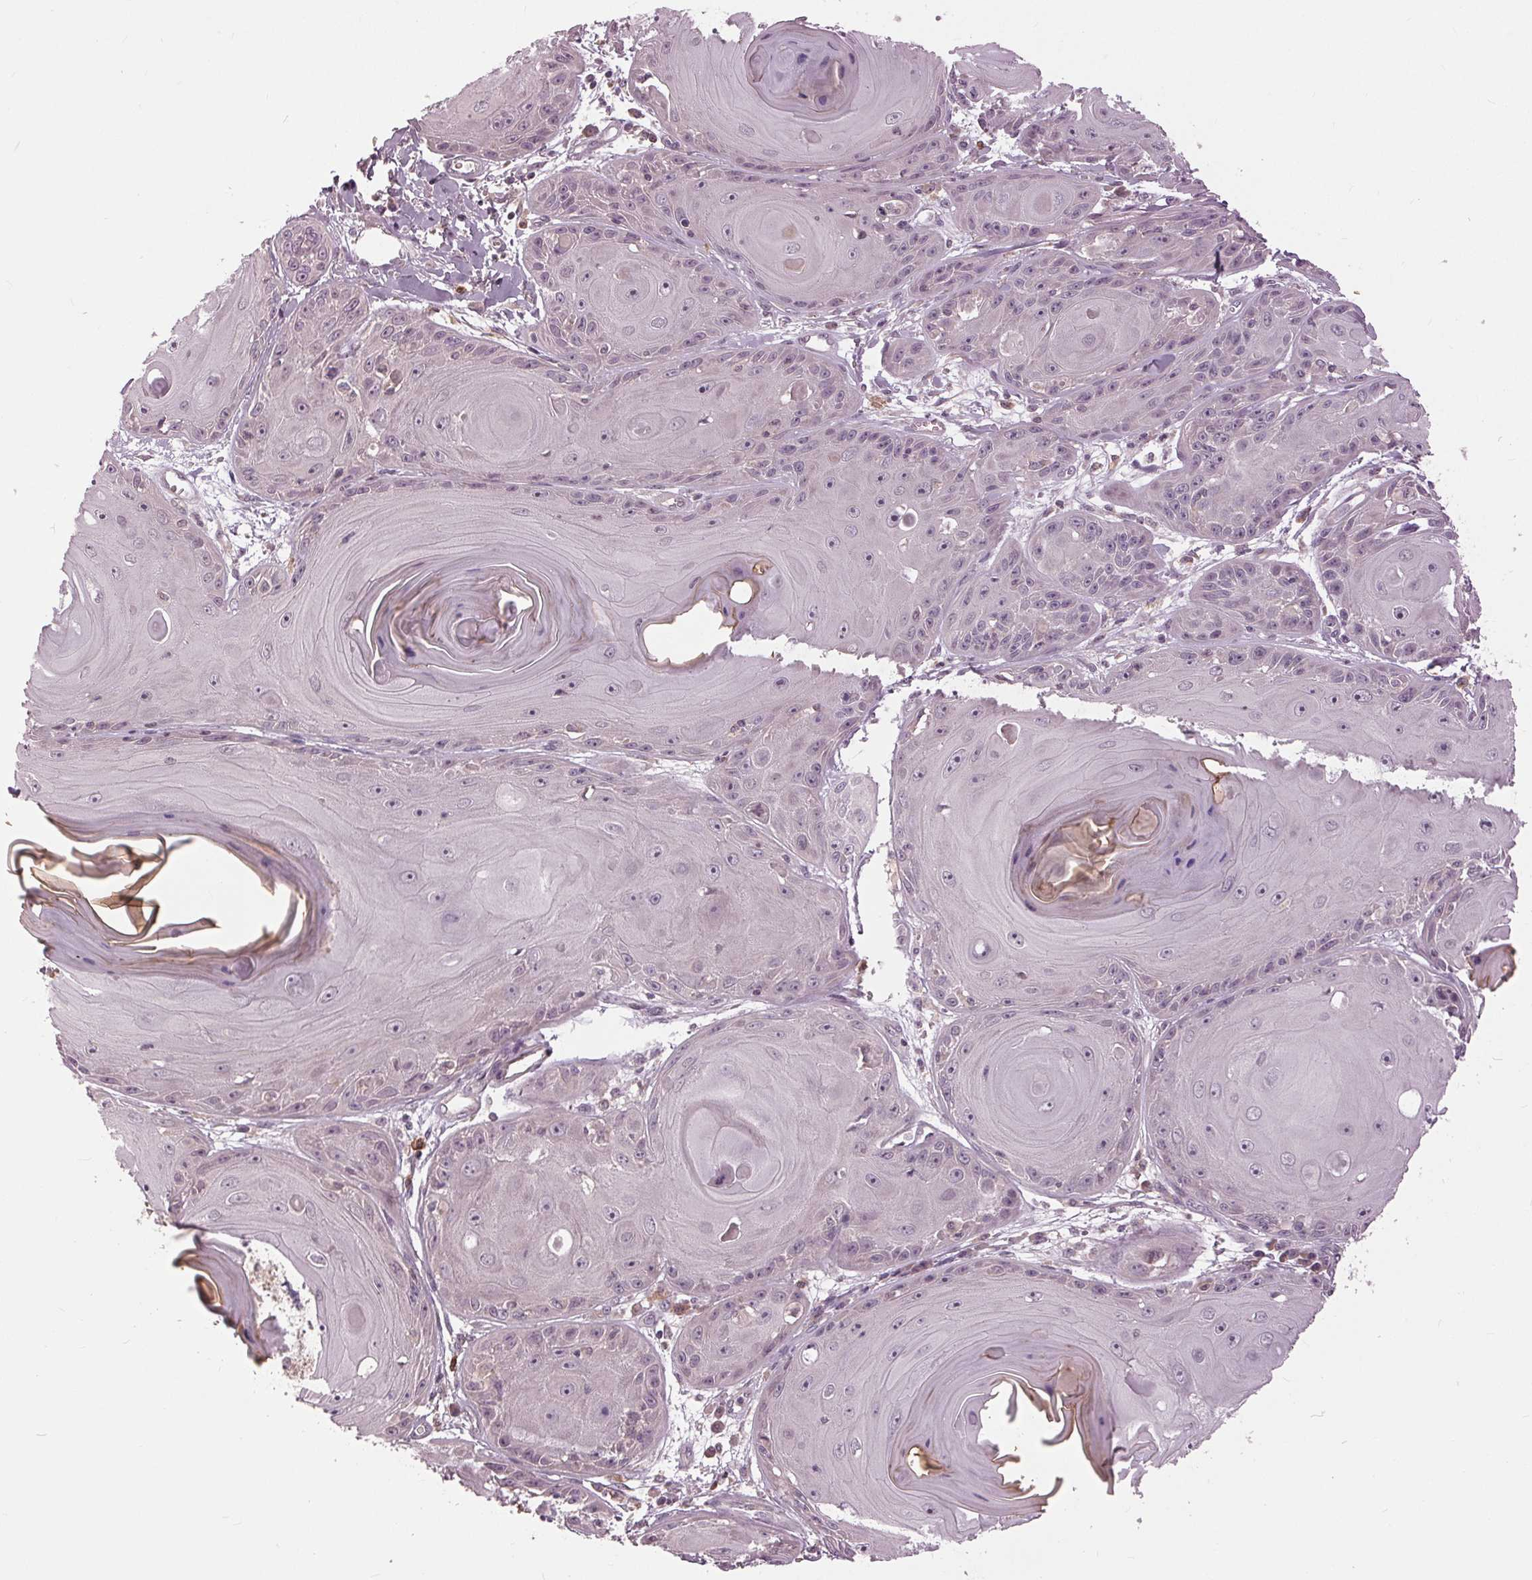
{"staining": {"intensity": "negative", "quantity": "none", "location": "none"}, "tissue": "skin cancer", "cell_type": "Tumor cells", "image_type": "cancer", "snomed": [{"axis": "morphology", "description": "Squamous cell carcinoma, NOS"}, {"axis": "topography", "description": "Skin"}, {"axis": "topography", "description": "Vulva"}], "caption": "This is an immunohistochemistry (IHC) photomicrograph of human squamous cell carcinoma (skin). There is no staining in tumor cells.", "gene": "SIGLEC6", "patient": {"sex": "female", "age": 85}}